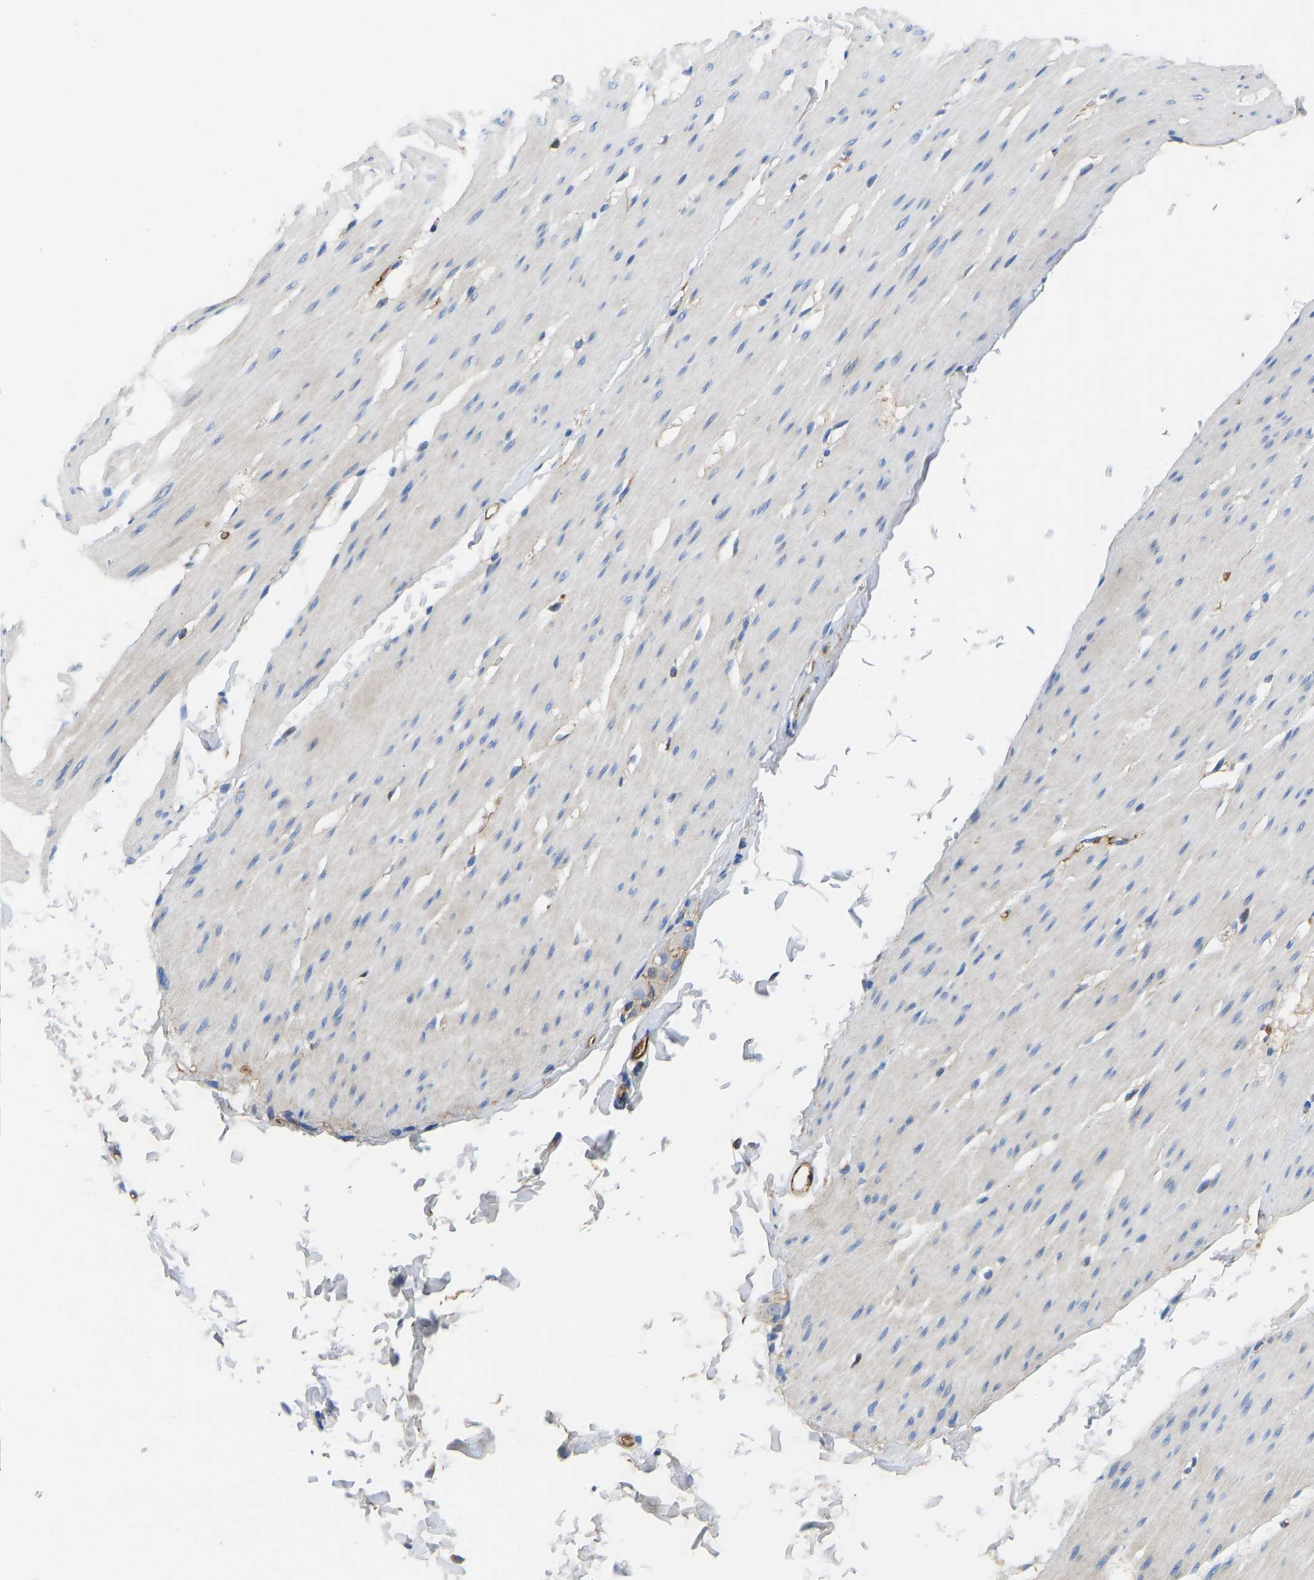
{"staining": {"intensity": "negative", "quantity": "none", "location": "none"}, "tissue": "smooth muscle", "cell_type": "Smooth muscle cells", "image_type": "normal", "snomed": [{"axis": "morphology", "description": "Normal tissue, NOS"}, {"axis": "topography", "description": "Smooth muscle"}, {"axis": "topography", "description": "Colon"}], "caption": "Smooth muscle cells show no significant staining in benign smooth muscle. The staining is performed using DAB brown chromogen with nuclei counter-stained in using hematoxylin.", "gene": "HSPG2", "patient": {"sex": "male", "age": 67}}